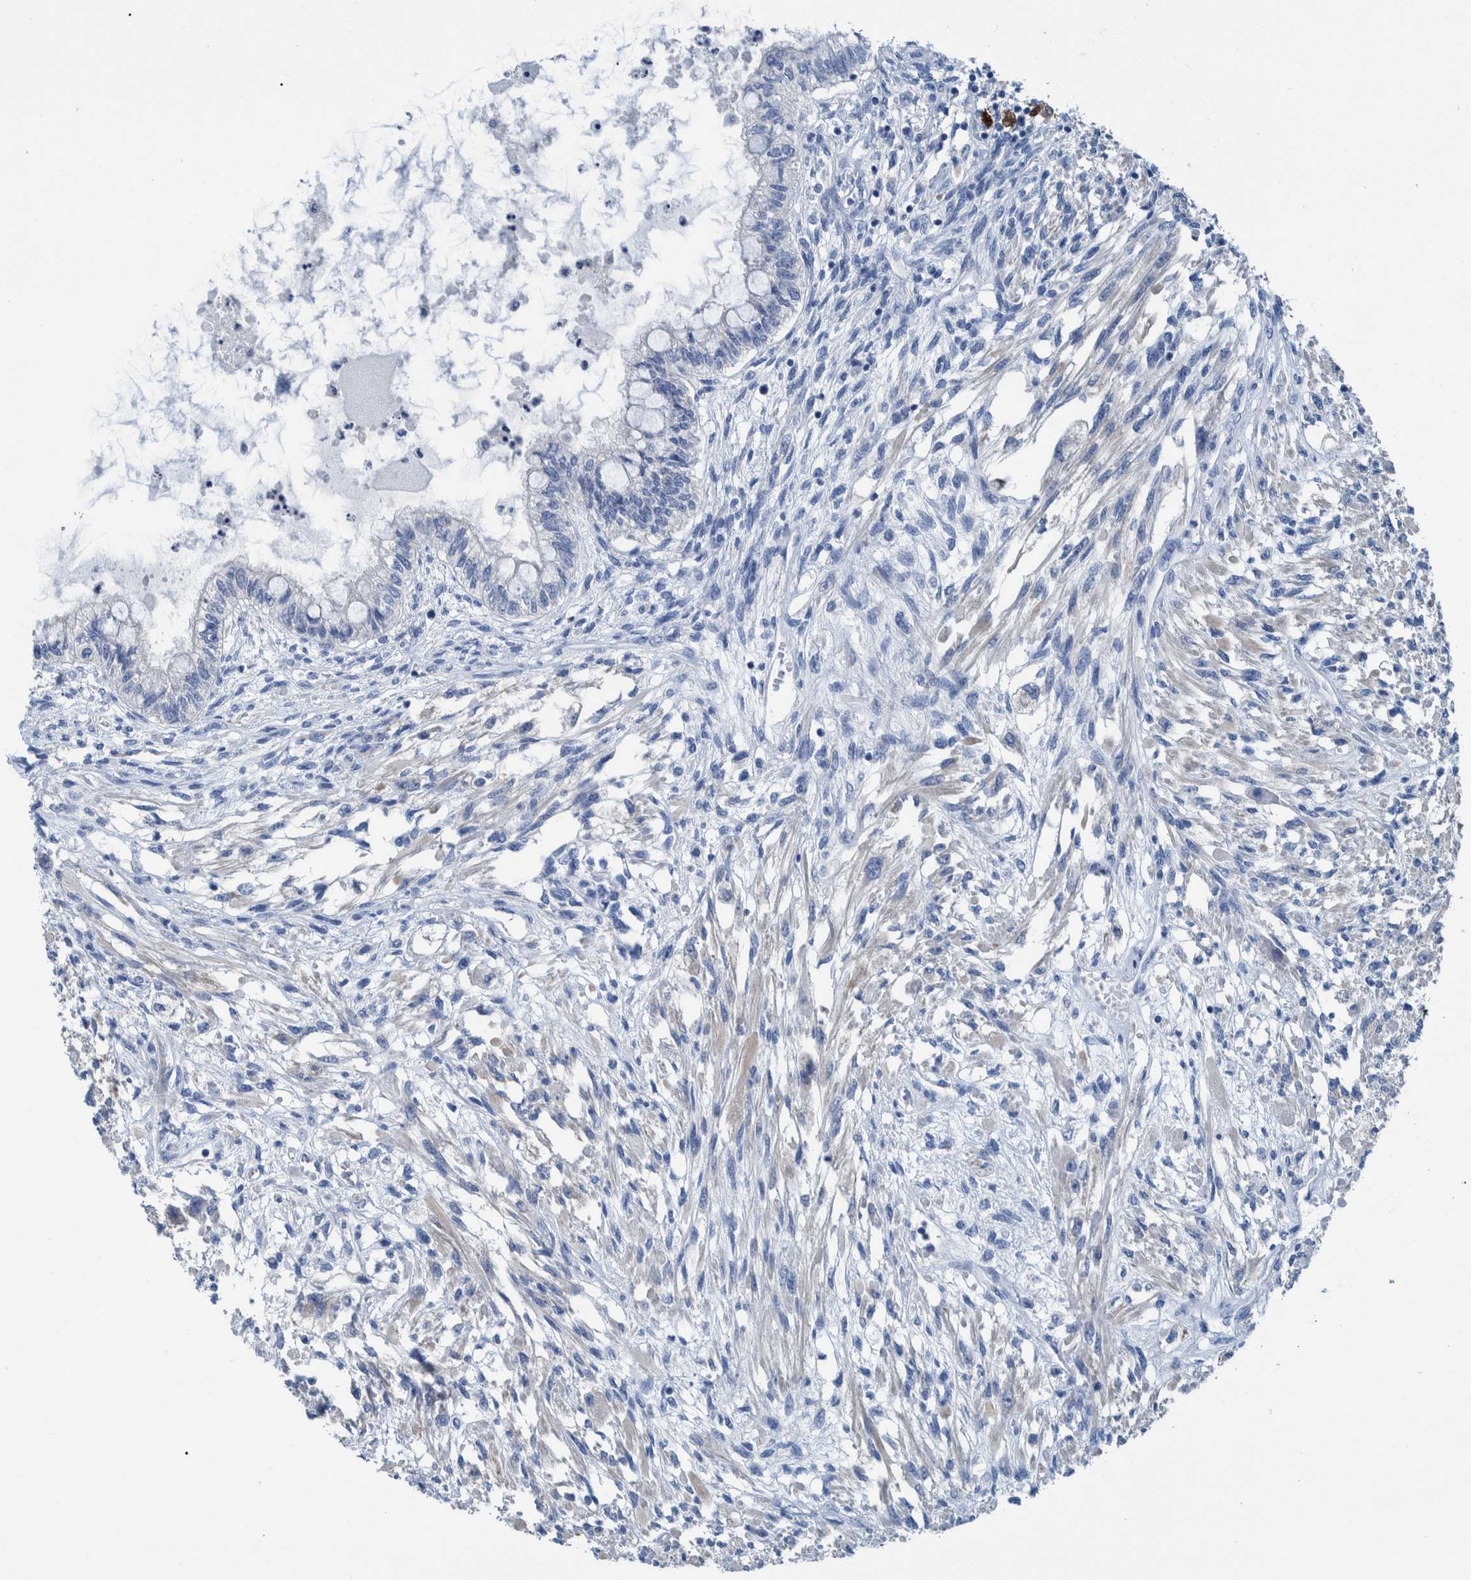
{"staining": {"intensity": "negative", "quantity": "none", "location": "none"}, "tissue": "testis cancer", "cell_type": "Tumor cells", "image_type": "cancer", "snomed": [{"axis": "morphology", "description": "Seminoma, NOS"}, {"axis": "topography", "description": "Testis"}], "caption": "Seminoma (testis) stained for a protein using IHC shows no staining tumor cells.", "gene": "IDO1", "patient": {"sex": "male", "age": 28}}